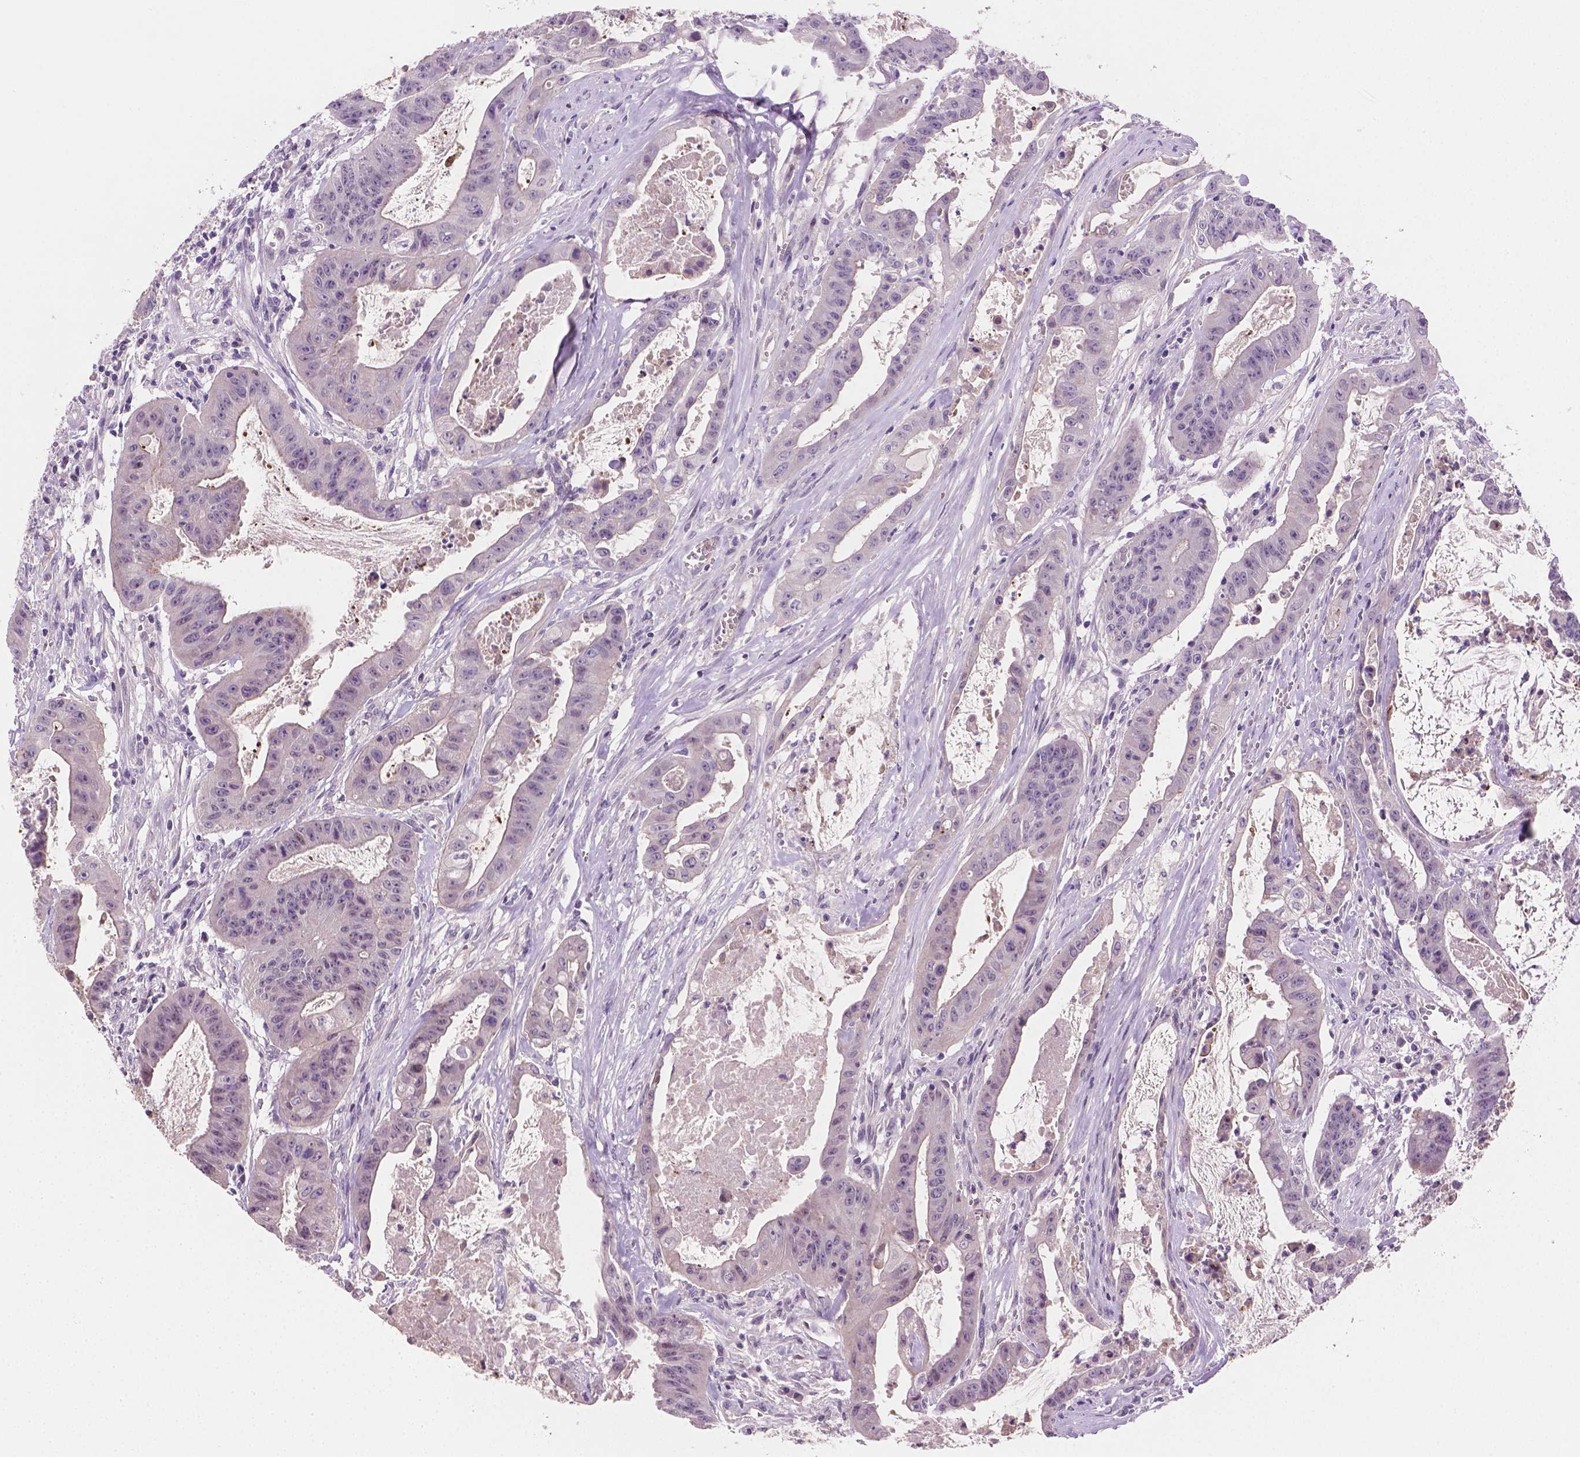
{"staining": {"intensity": "negative", "quantity": "none", "location": "none"}, "tissue": "colorectal cancer", "cell_type": "Tumor cells", "image_type": "cancer", "snomed": [{"axis": "morphology", "description": "Adenocarcinoma, NOS"}, {"axis": "topography", "description": "Colon"}], "caption": "Tumor cells show no significant staining in colorectal adenocarcinoma.", "gene": "CLXN", "patient": {"sex": "male", "age": 33}}